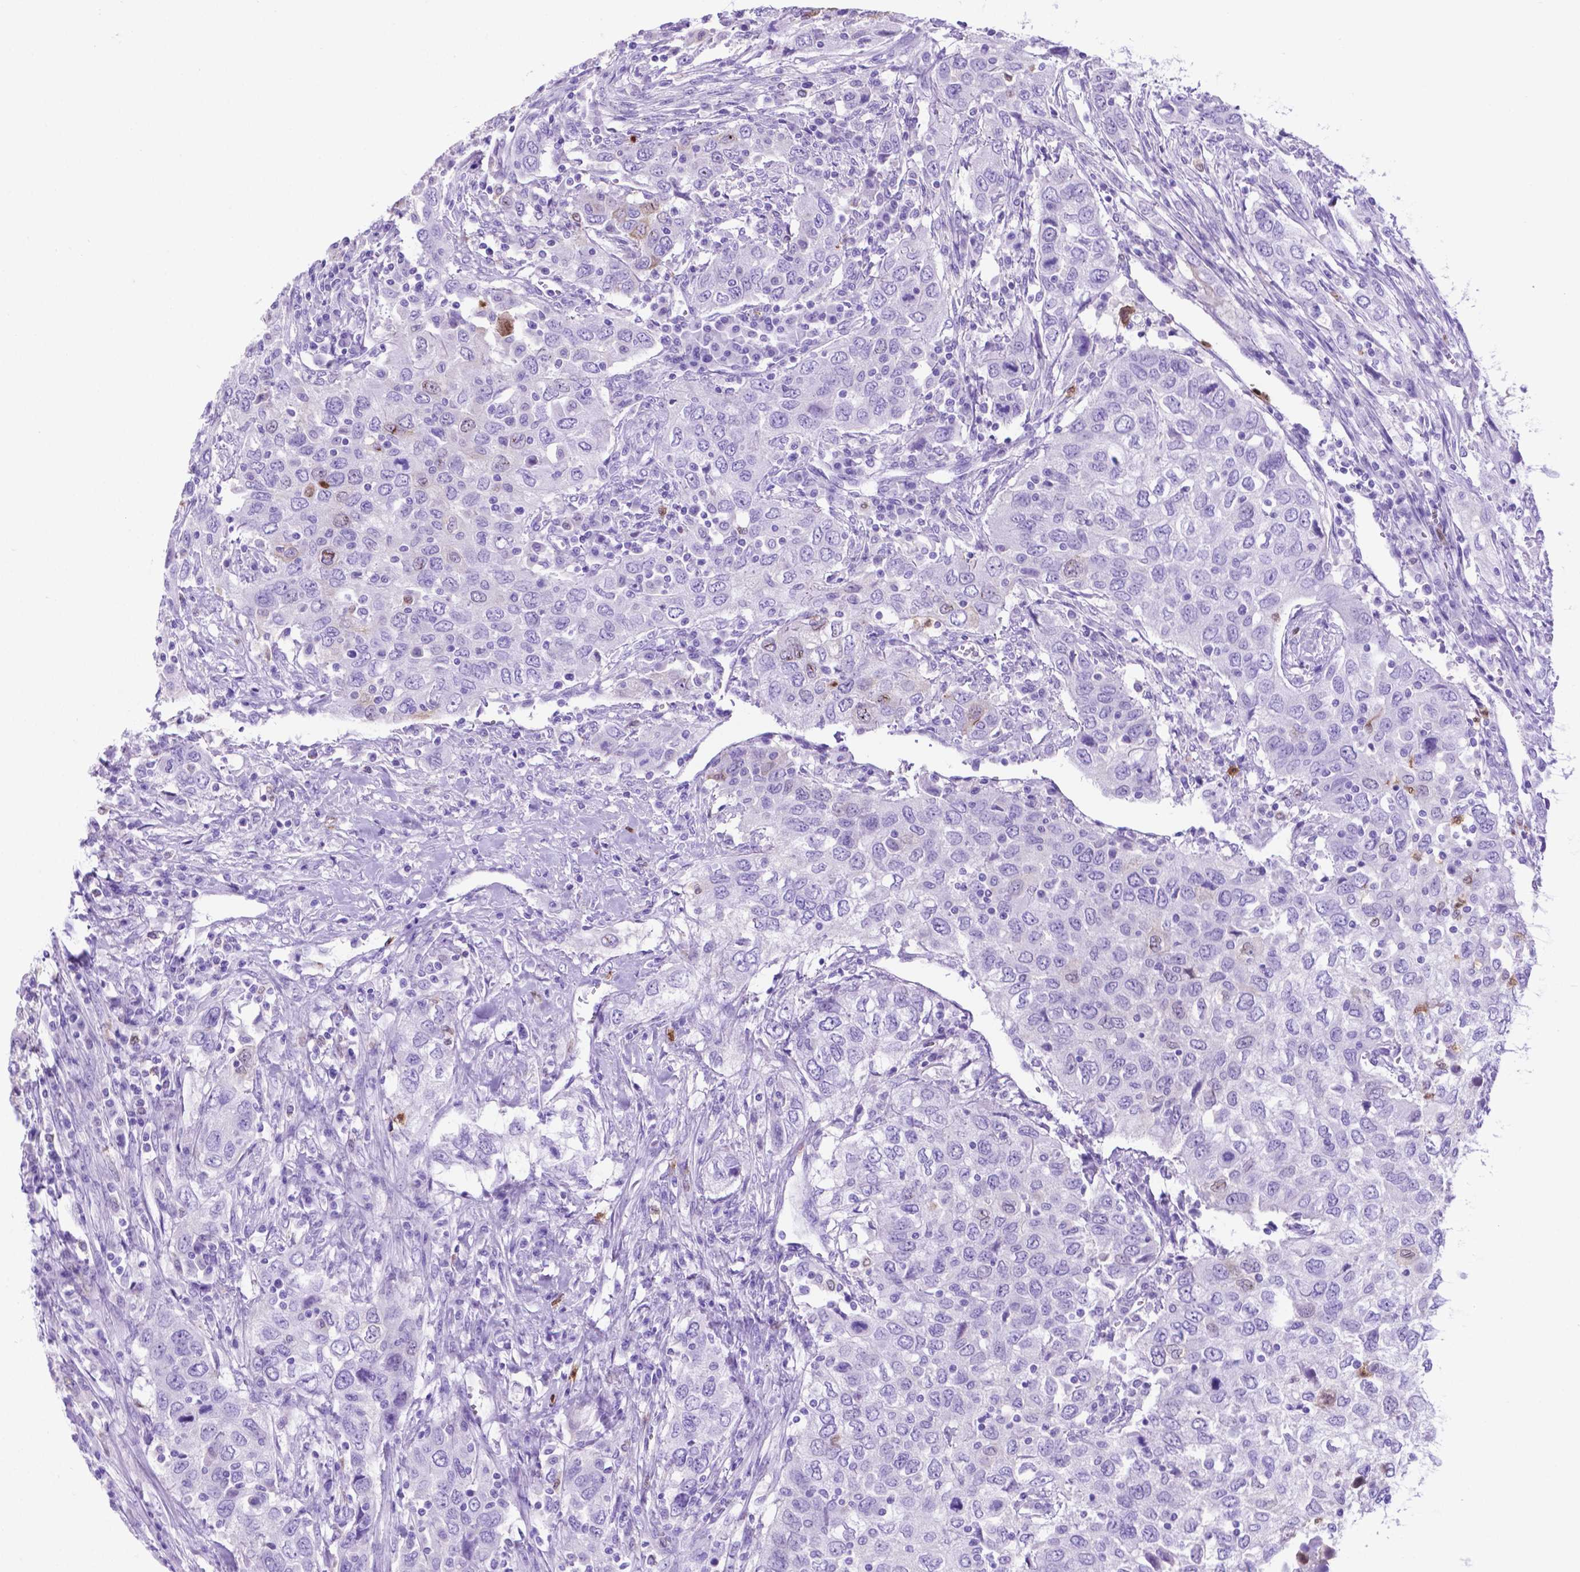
{"staining": {"intensity": "negative", "quantity": "none", "location": "none"}, "tissue": "urothelial cancer", "cell_type": "Tumor cells", "image_type": "cancer", "snomed": [{"axis": "morphology", "description": "Urothelial carcinoma, High grade"}, {"axis": "topography", "description": "Urinary bladder"}], "caption": "Tumor cells show no significant positivity in high-grade urothelial carcinoma.", "gene": "LZTR1", "patient": {"sex": "male", "age": 76}}